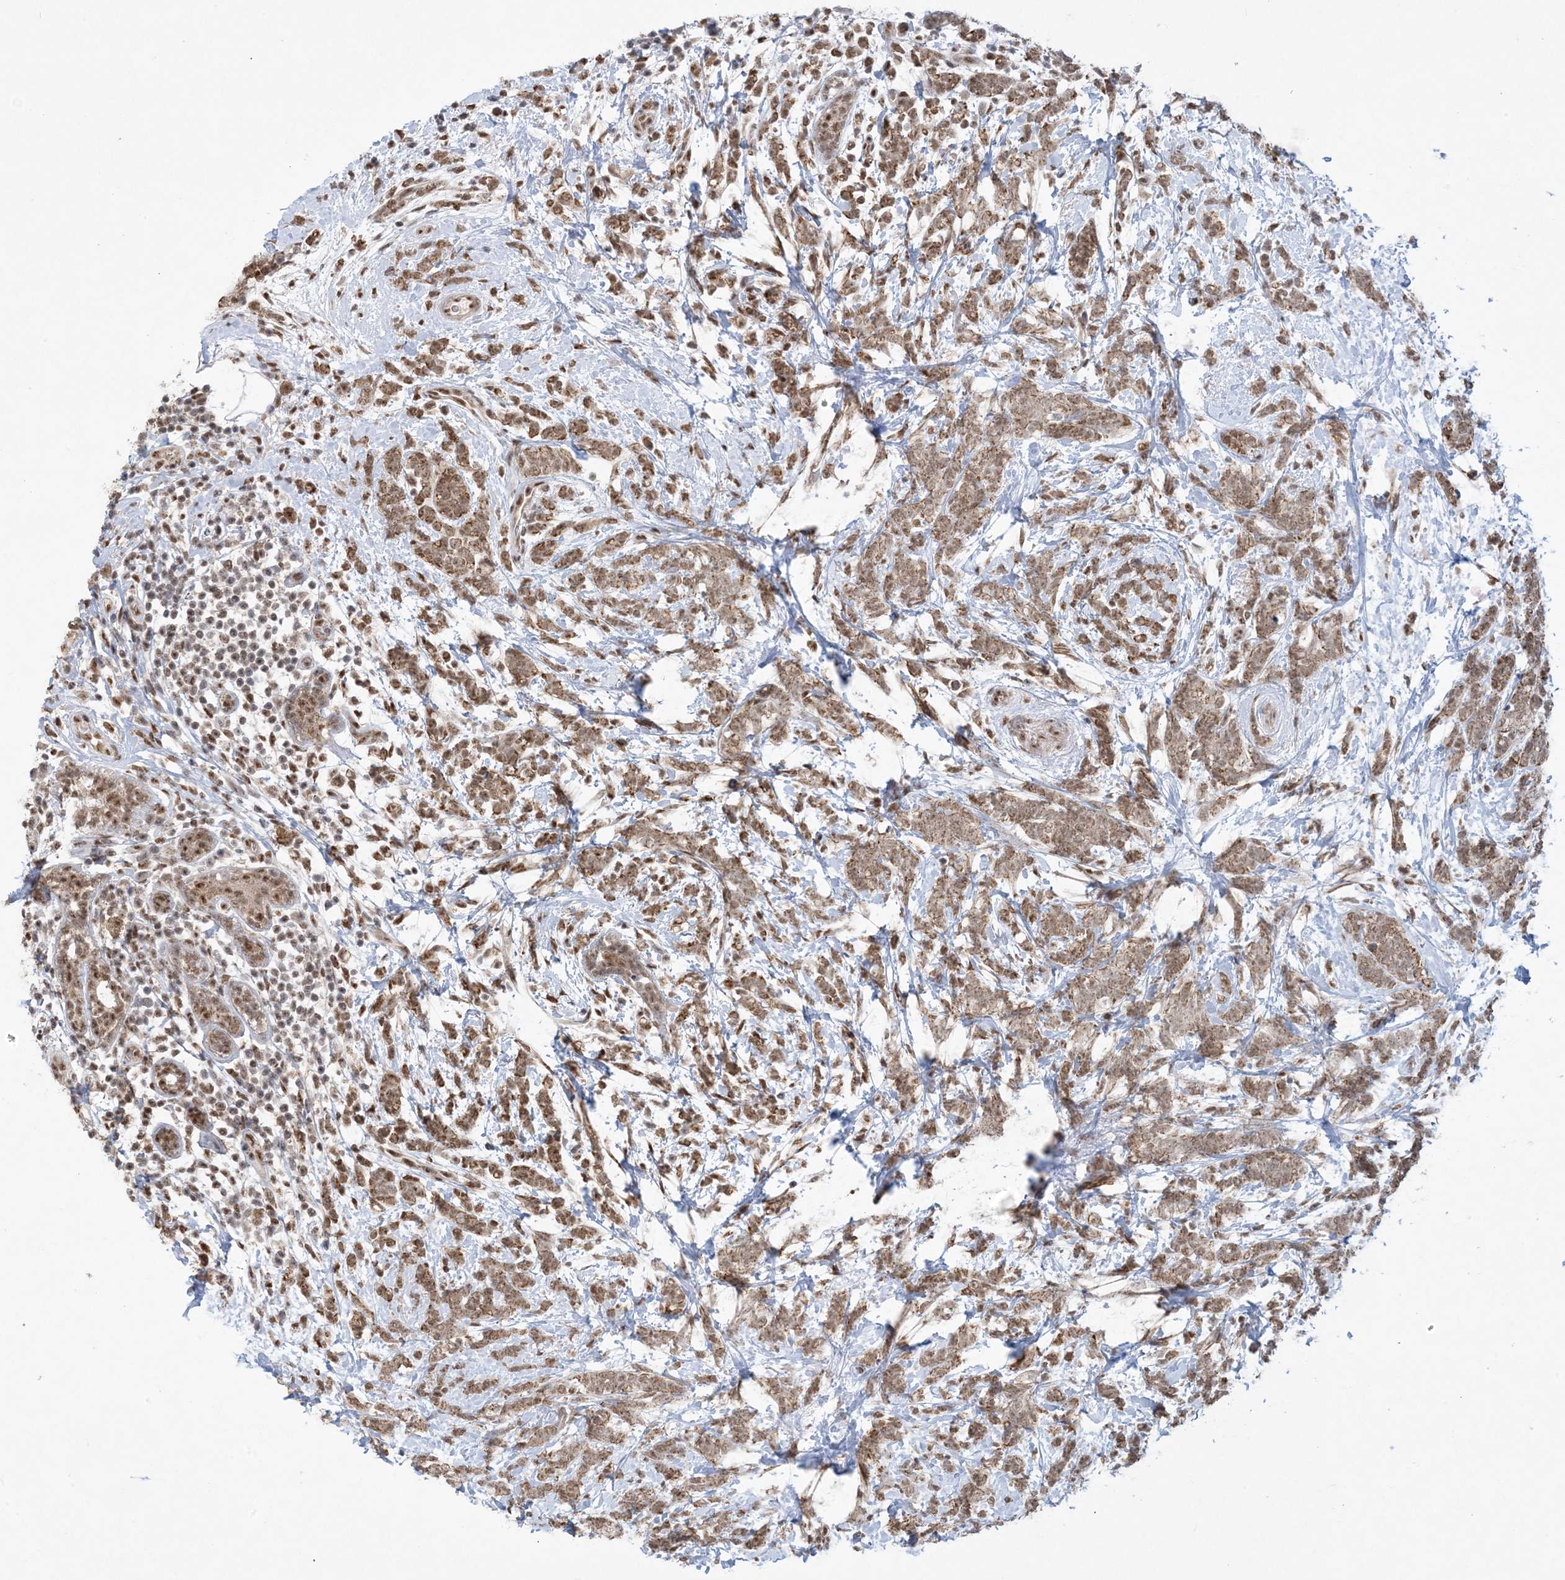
{"staining": {"intensity": "moderate", "quantity": ">75%", "location": "cytoplasmic/membranous,nuclear"}, "tissue": "breast cancer", "cell_type": "Tumor cells", "image_type": "cancer", "snomed": [{"axis": "morphology", "description": "Lobular carcinoma"}, {"axis": "topography", "description": "Breast"}], "caption": "An immunohistochemistry (IHC) micrograph of tumor tissue is shown. Protein staining in brown labels moderate cytoplasmic/membranous and nuclear positivity in breast cancer within tumor cells.", "gene": "TRMT10C", "patient": {"sex": "female", "age": 58}}